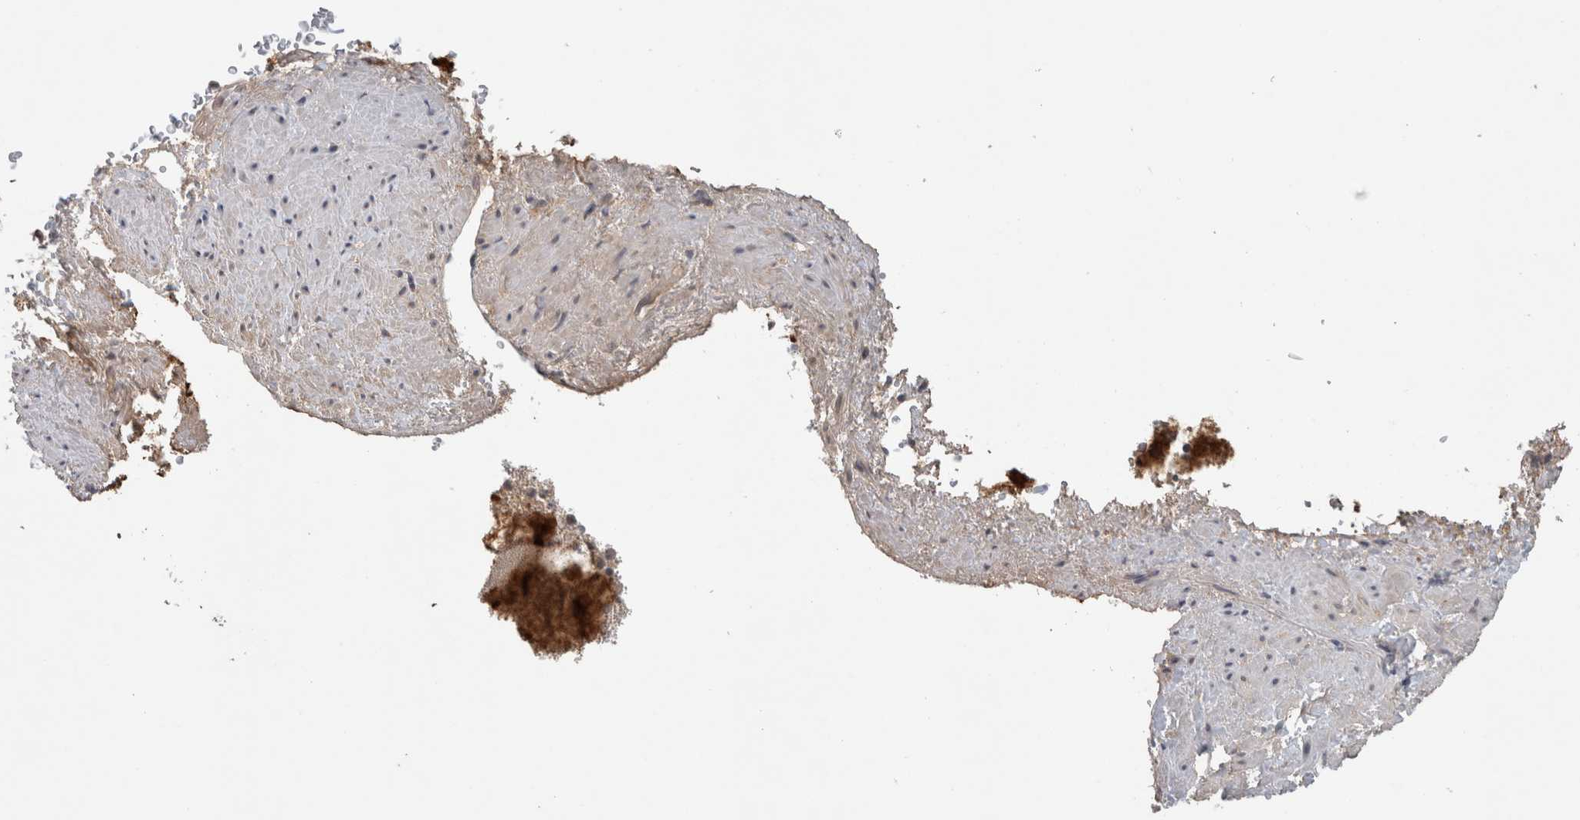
{"staining": {"intensity": "moderate", "quantity": ">75%", "location": "cytoplasmic/membranous"}, "tissue": "adrenal gland", "cell_type": "Glandular cells", "image_type": "normal", "snomed": [{"axis": "morphology", "description": "Normal tissue, NOS"}, {"axis": "topography", "description": "Adrenal gland"}], "caption": "Glandular cells display moderate cytoplasmic/membranous expression in approximately >75% of cells in benign adrenal gland.", "gene": "SGK1", "patient": {"sex": "male", "age": 56}}